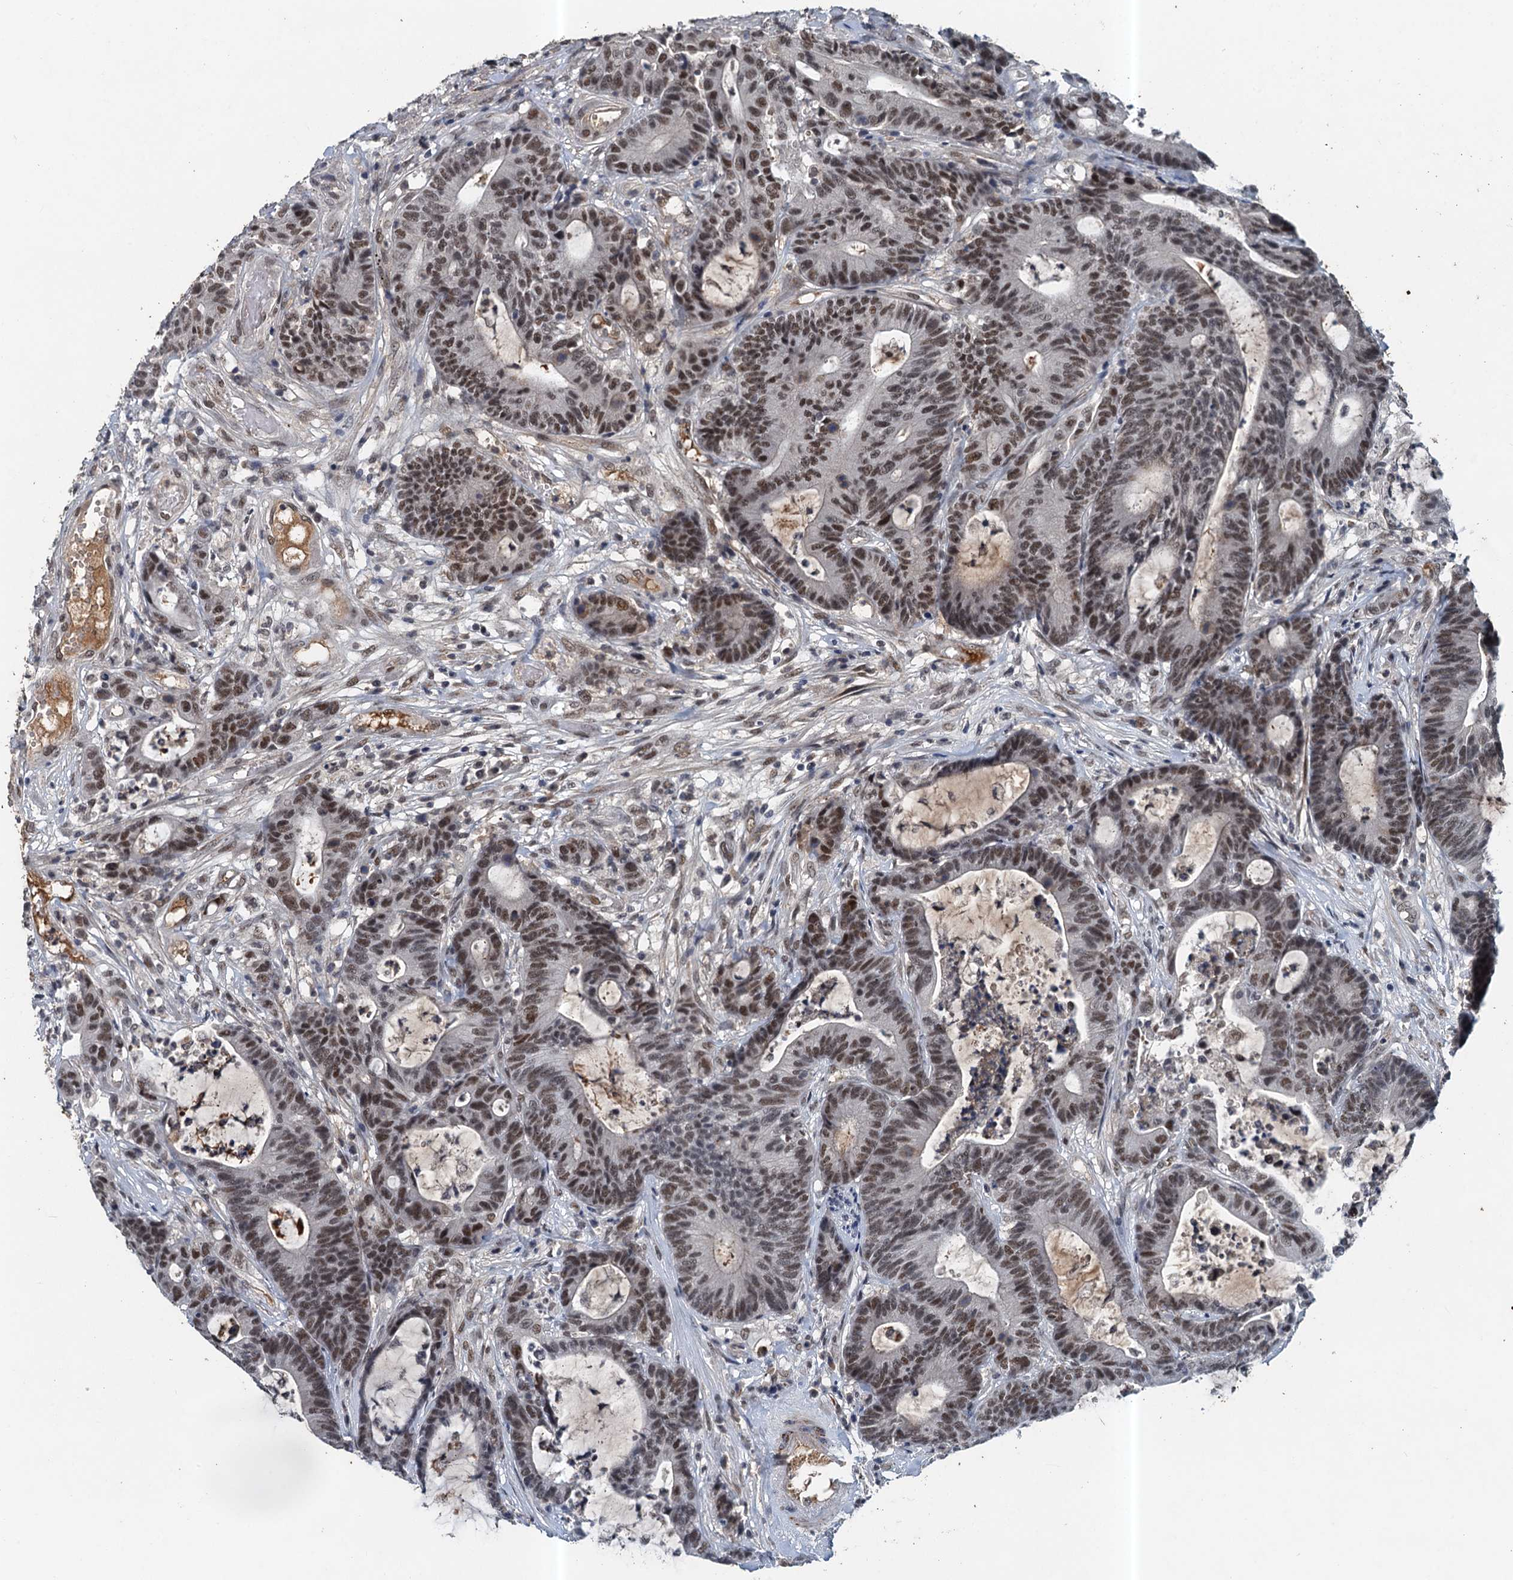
{"staining": {"intensity": "moderate", "quantity": ">75%", "location": "nuclear"}, "tissue": "colorectal cancer", "cell_type": "Tumor cells", "image_type": "cancer", "snomed": [{"axis": "morphology", "description": "Adenocarcinoma, NOS"}, {"axis": "topography", "description": "Colon"}], "caption": "Colorectal cancer (adenocarcinoma) stained with DAB immunohistochemistry displays medium levels of moderate nuclear staining in approximately >75% of tumor cells. (DAB (3,3'-diaminobenzidine) = brown stain, brightfield microscopy at high magnification).", "gene": "CSTF3", "patient": {"sex": "female", "age": 84}}